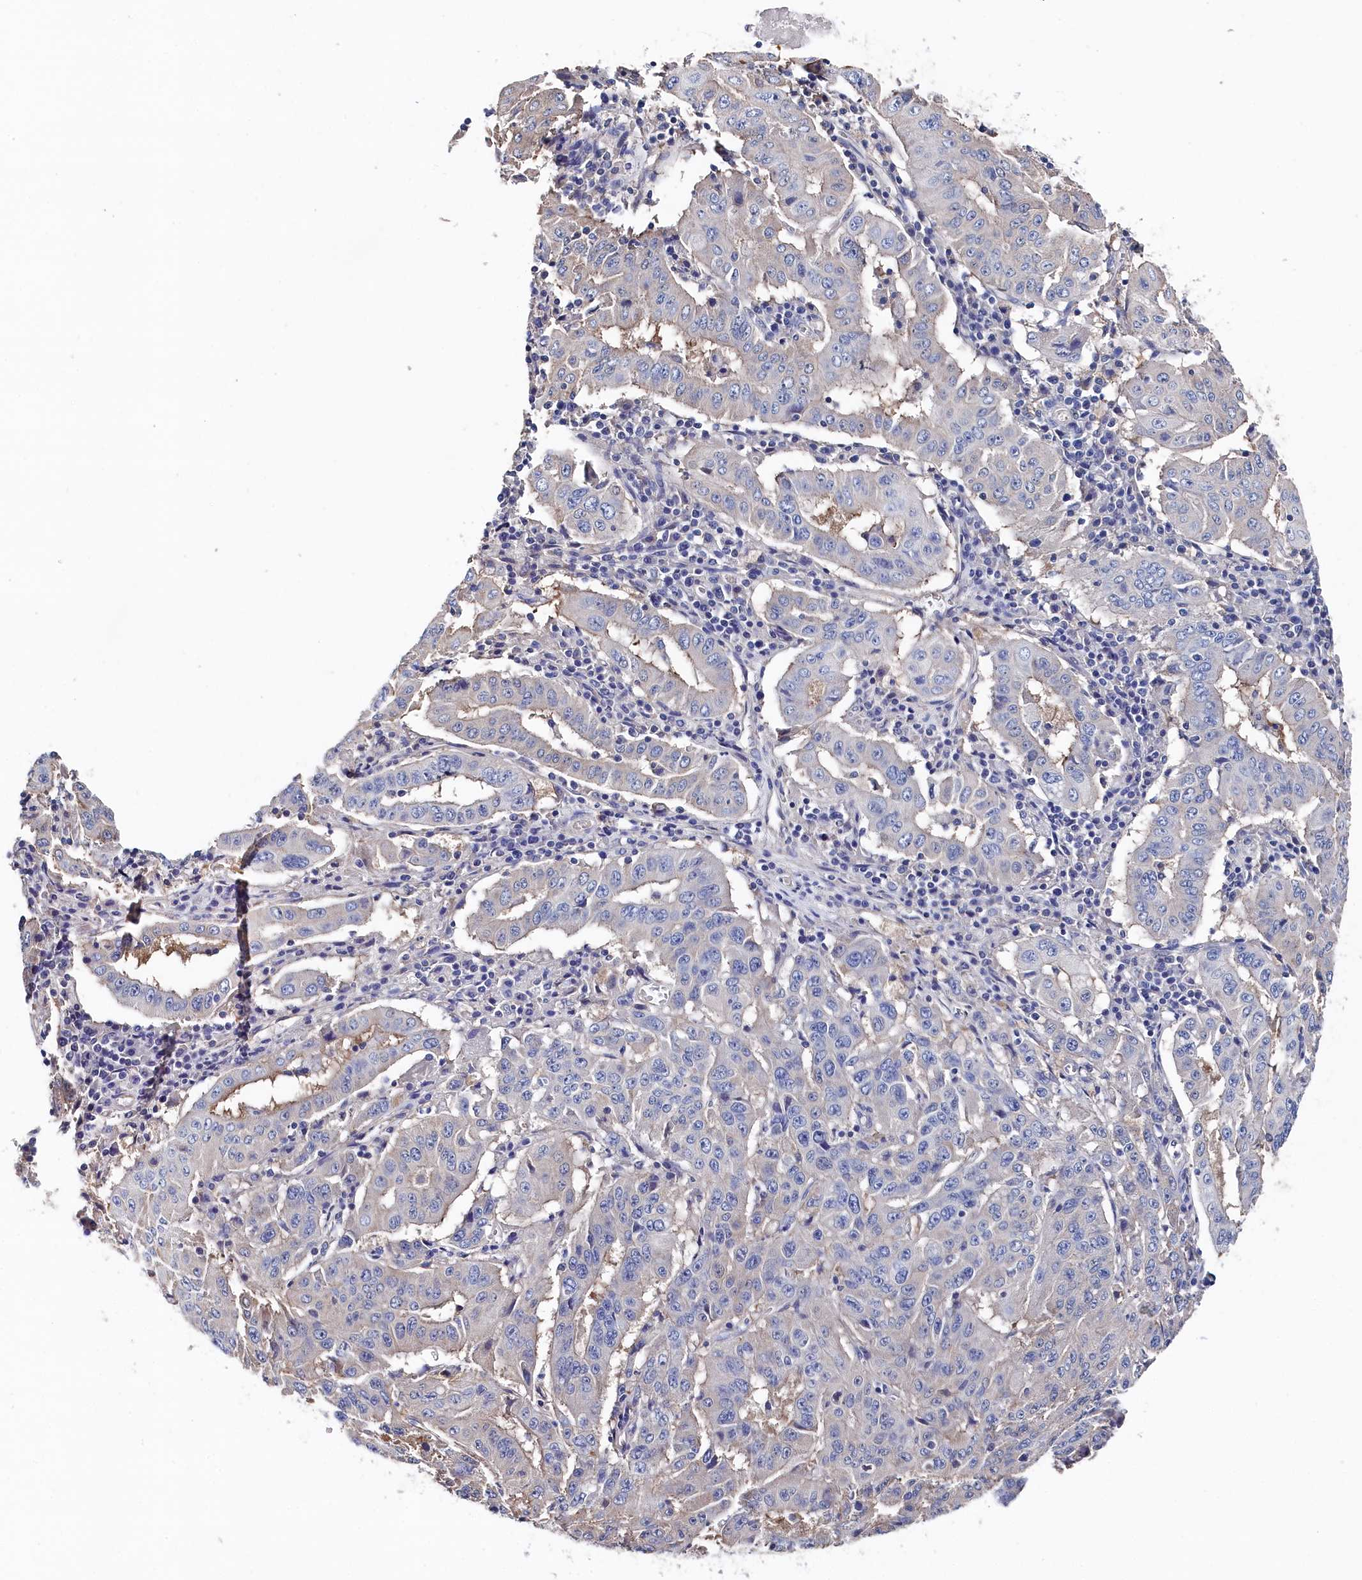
{"staining": {"intensity": "negative", "quantity": "none", "location": "none"}, "tissue": "pancreatic cancer", "cell_type": "Tumor cells", "image_type": "cancer", "snomed": [{"axis": "morphology", "description": "Adenocarcinoma, NOS"}, {"axis": "topography", "description": "Pancreas"}], "caption": "Immunohistochemistry micrograph of neoplastic tissue: human adenocarcinoma (pancreatic) stained with DAB (3,3'-diaminobenzidine) shows no significant protein expression in tumor cells.", "gene": "BHMT", "patient": {"sex": "male", "age": 63}}